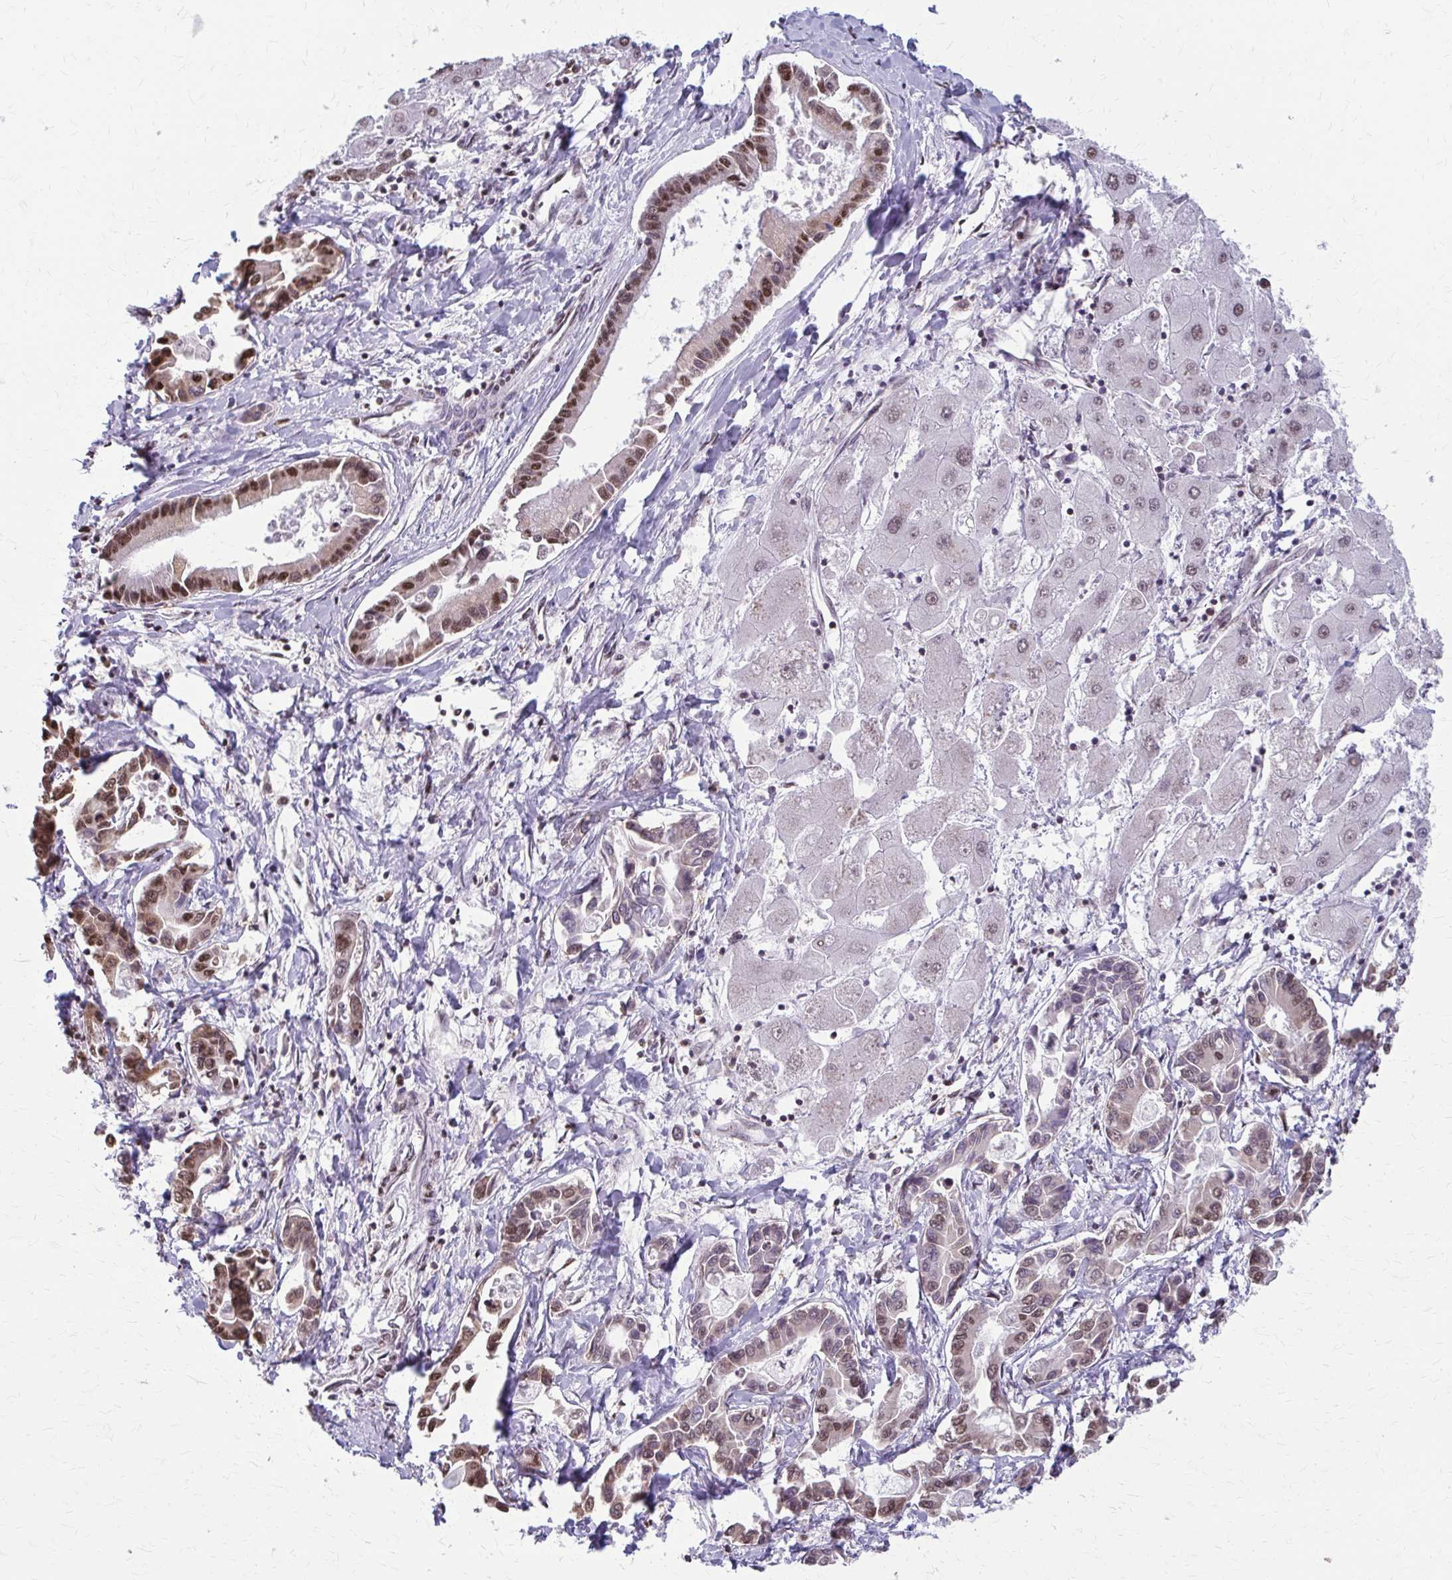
{"staining": {"intensity": "moderate", "quantity": ">75%", "location": "nuclear"}, "tissue": "liver cancer", "cell_type": "Tumor cells", "image_type": "cancer", "snomed": [{"axis": "morphology", "description": "Cholangiocarcinoma"}, {"axis": "topography", "description": "Liver"}], "caption": "Moderate nuclear positivity is seen in approximately >75% of tumor cells in liver cholangiocarcinoma. Ihc stains the protein in brown and the nuclei are stained blue.", "gene": "SNRPA", "patient": {"sex": "male", "age": 66}}